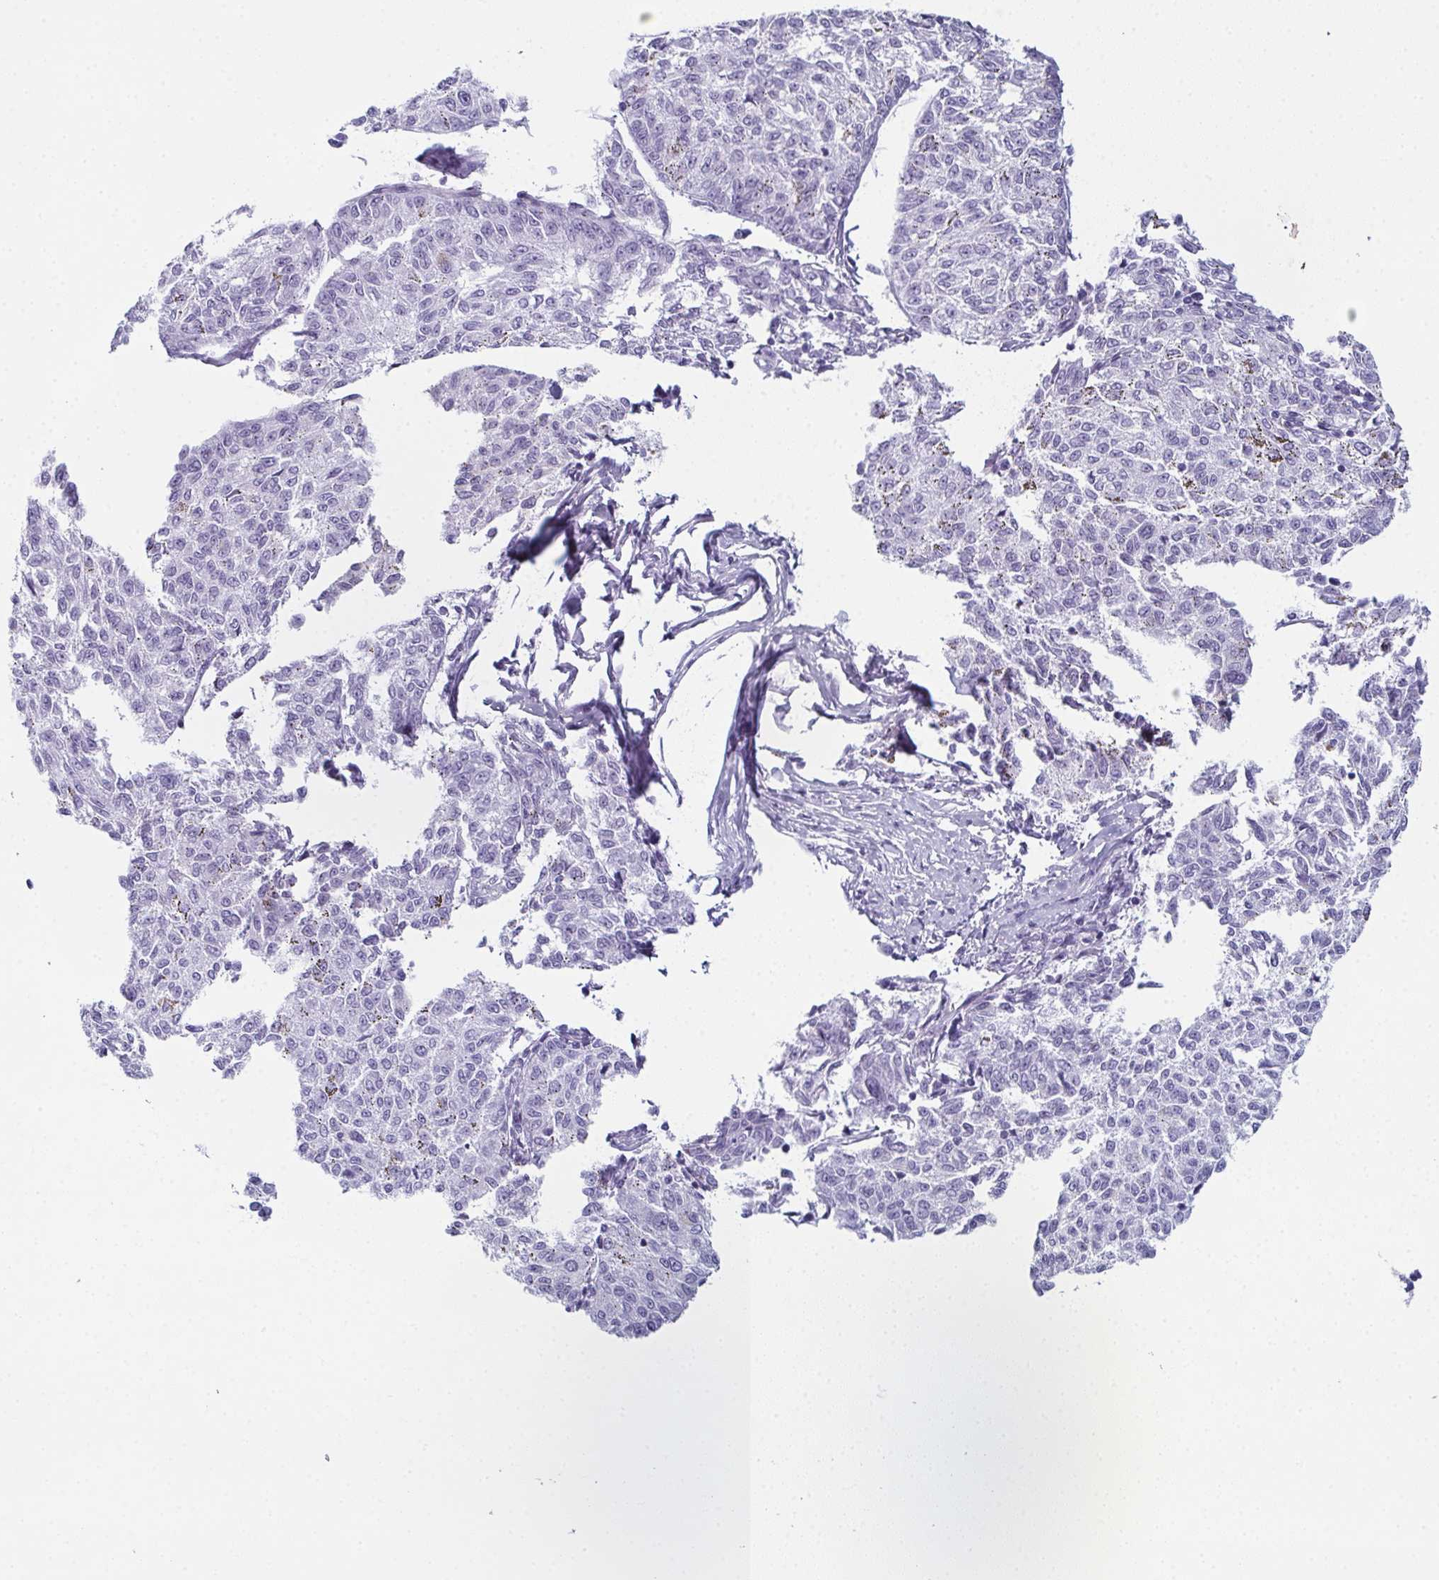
{"staining": {"intensity": "negative", "quantity": "none", "location": "none"}, "tissue": "melanoma", "cell_type": "Tumor cells", "image_type": "cancer", "snomed": [{"axis": "morphology", "description": "Malignant melanoma, NOS"}, {"axis": "topography", "description": "Skin"}], "caption": "Human malignant melanoma stained for a protein using IHC reveals no positivity in tumor cells.", "gene": "ENKUR", "patient": {"sex": "female", "age": 72}}